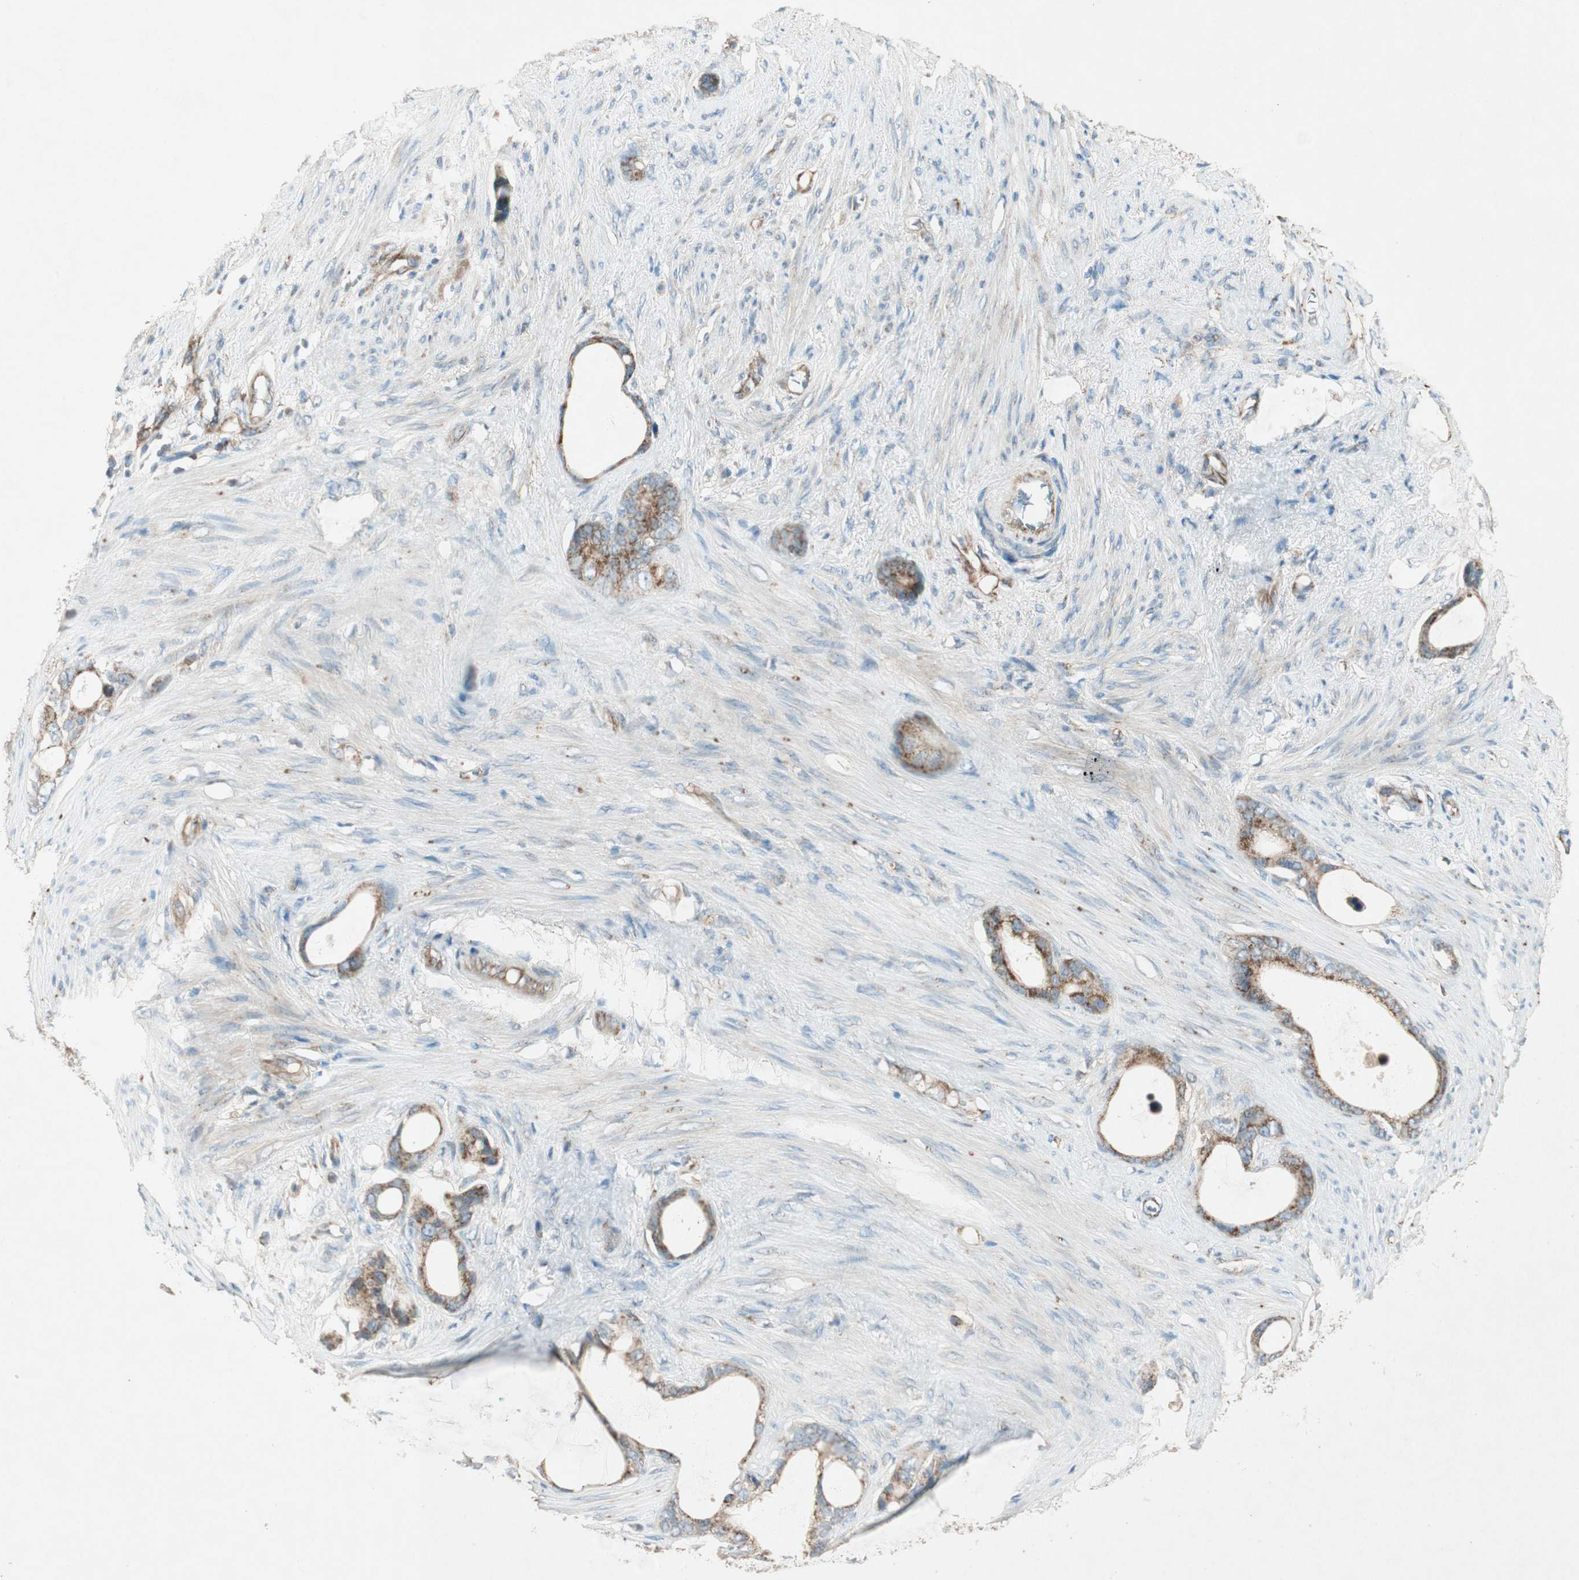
{"staining": {"intensity": "strong", "quantity": ">75%", "location": "cytoplasmic/membranous"}, "tissue": "stomach cancer", "cell_type": "Tumor cells", "image_type": "cancer", "snomed": [{"axis": "morphology", "description": "Adenocarcinoma, NOS"}, {"axis": "topography", "description": "Stomach"}], "caption": "Tumor cells exhibit strong cytoplasmic/membranous staining in approximately >75% of cells in stomach adenocarcinoma.", "gene": "CHADL", "patient": {"sex": "female", "age": 75}}